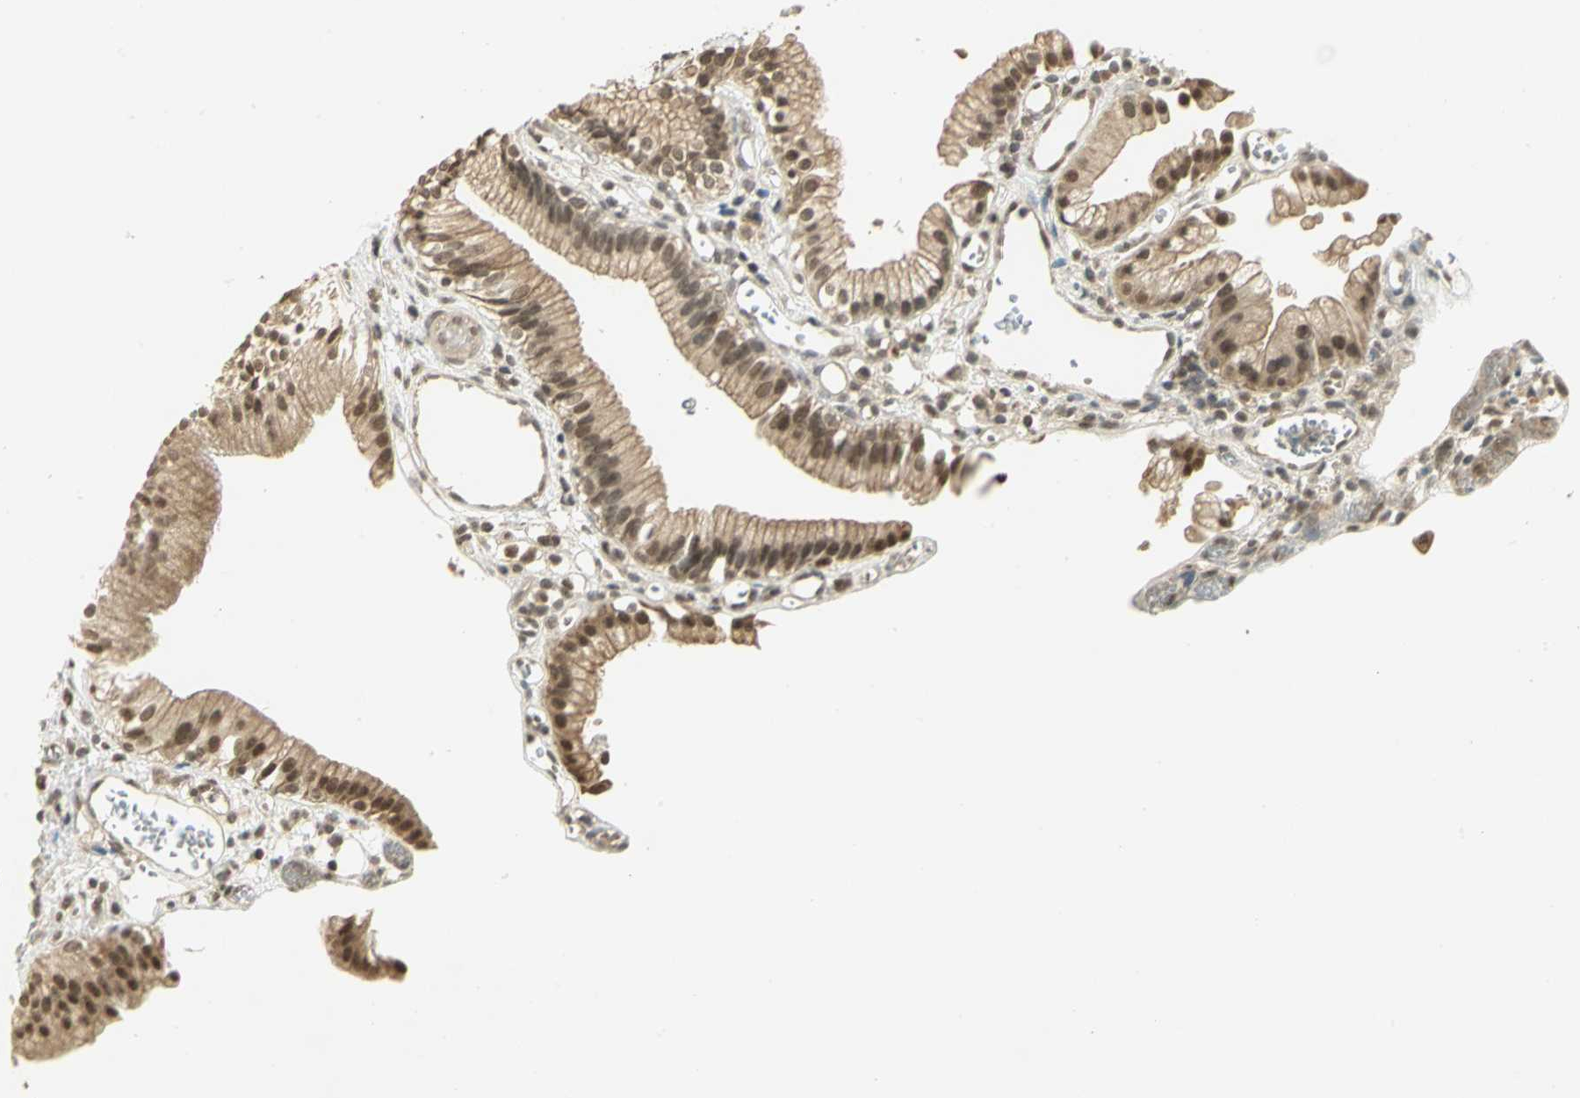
{"staining": {"intensity": "moderate", "quantity": ">75%", "location": "cytoplasmic/membranous,nuclear"}, "tissue": "gallbladder", "cell_type": "Glandular cells", "image_type": "normal", "snomed": [{"axis": "morphology", "description": "Normal tissue, NOS"}, {"axis": "topography", "description": "Gallbladder"}], "caption": "Protein expression analysis of normal human gallbladder reveals moderate cytoplasmic/membranous,nuclear expression in about >75% of glandular cells. (Stains: DAB (3,3'-diaminobenzidine) in brown, nuclei in blue, Microscopy: brightfield microscopy at high magnification).", "gene": "CDC34", "patient": {"sex": "male", "age": 65}}